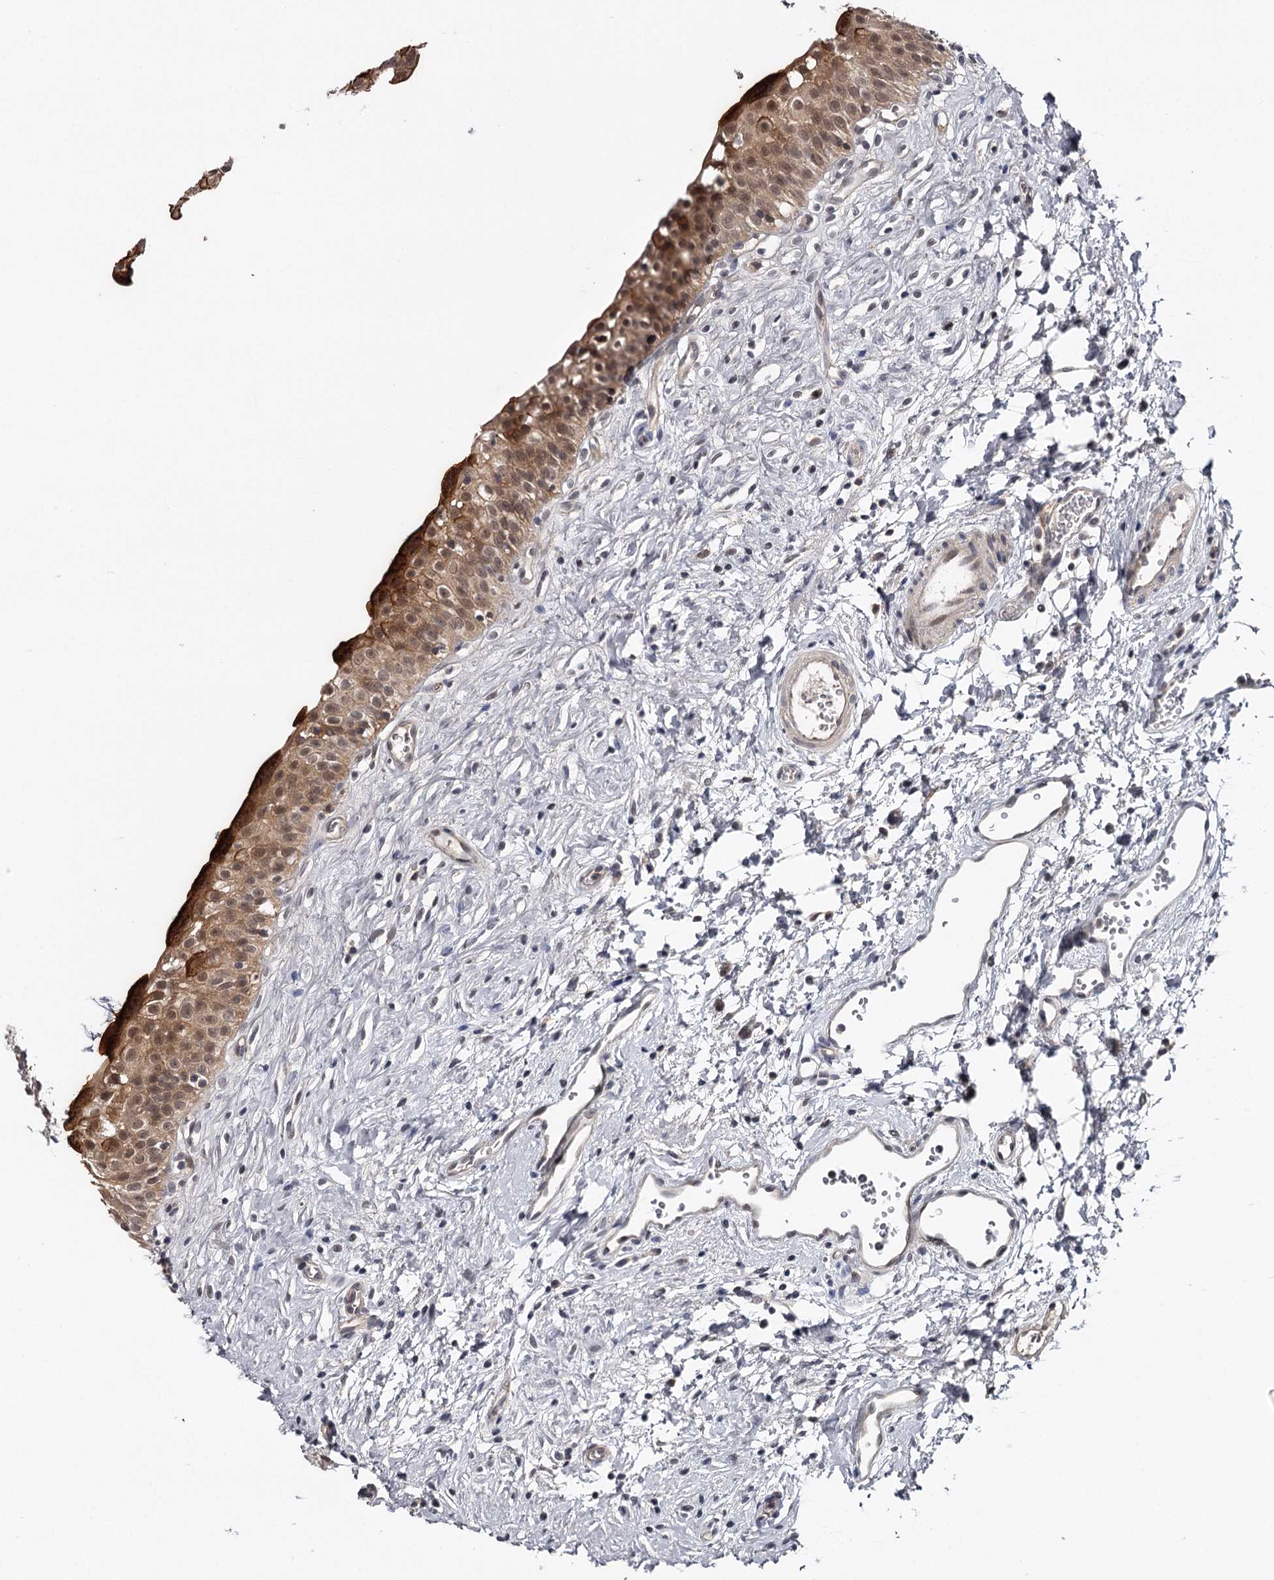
{"staining": {"intensity": "moderate", "quantity": ">75%", "location": "cytoplasmic/membranous,nuclear"}, "tissue": "urinary bladder", "cell_type": "Urothelial cells", "image_type": "normal", "snomed": [{"axis": "morphology", "description": "Normal tissue, NOS"}, {"axis": "topography", "description": "Urinary bladder"}], "caption": "DAB (3,3'-diaminobenzidine) immunohistochemical staining of unremarkable human urinary bladder reveals moderate cytoplasmic/membranous,nuclear protein staining in about >75% of urothelial cells. The staining was performed using DAB, with brown indicating positive protein expression. Nuclei are stained blue with hematoxylin.", "gene": "GTSF1", "patient": {"sex": "male", "age": 51}}